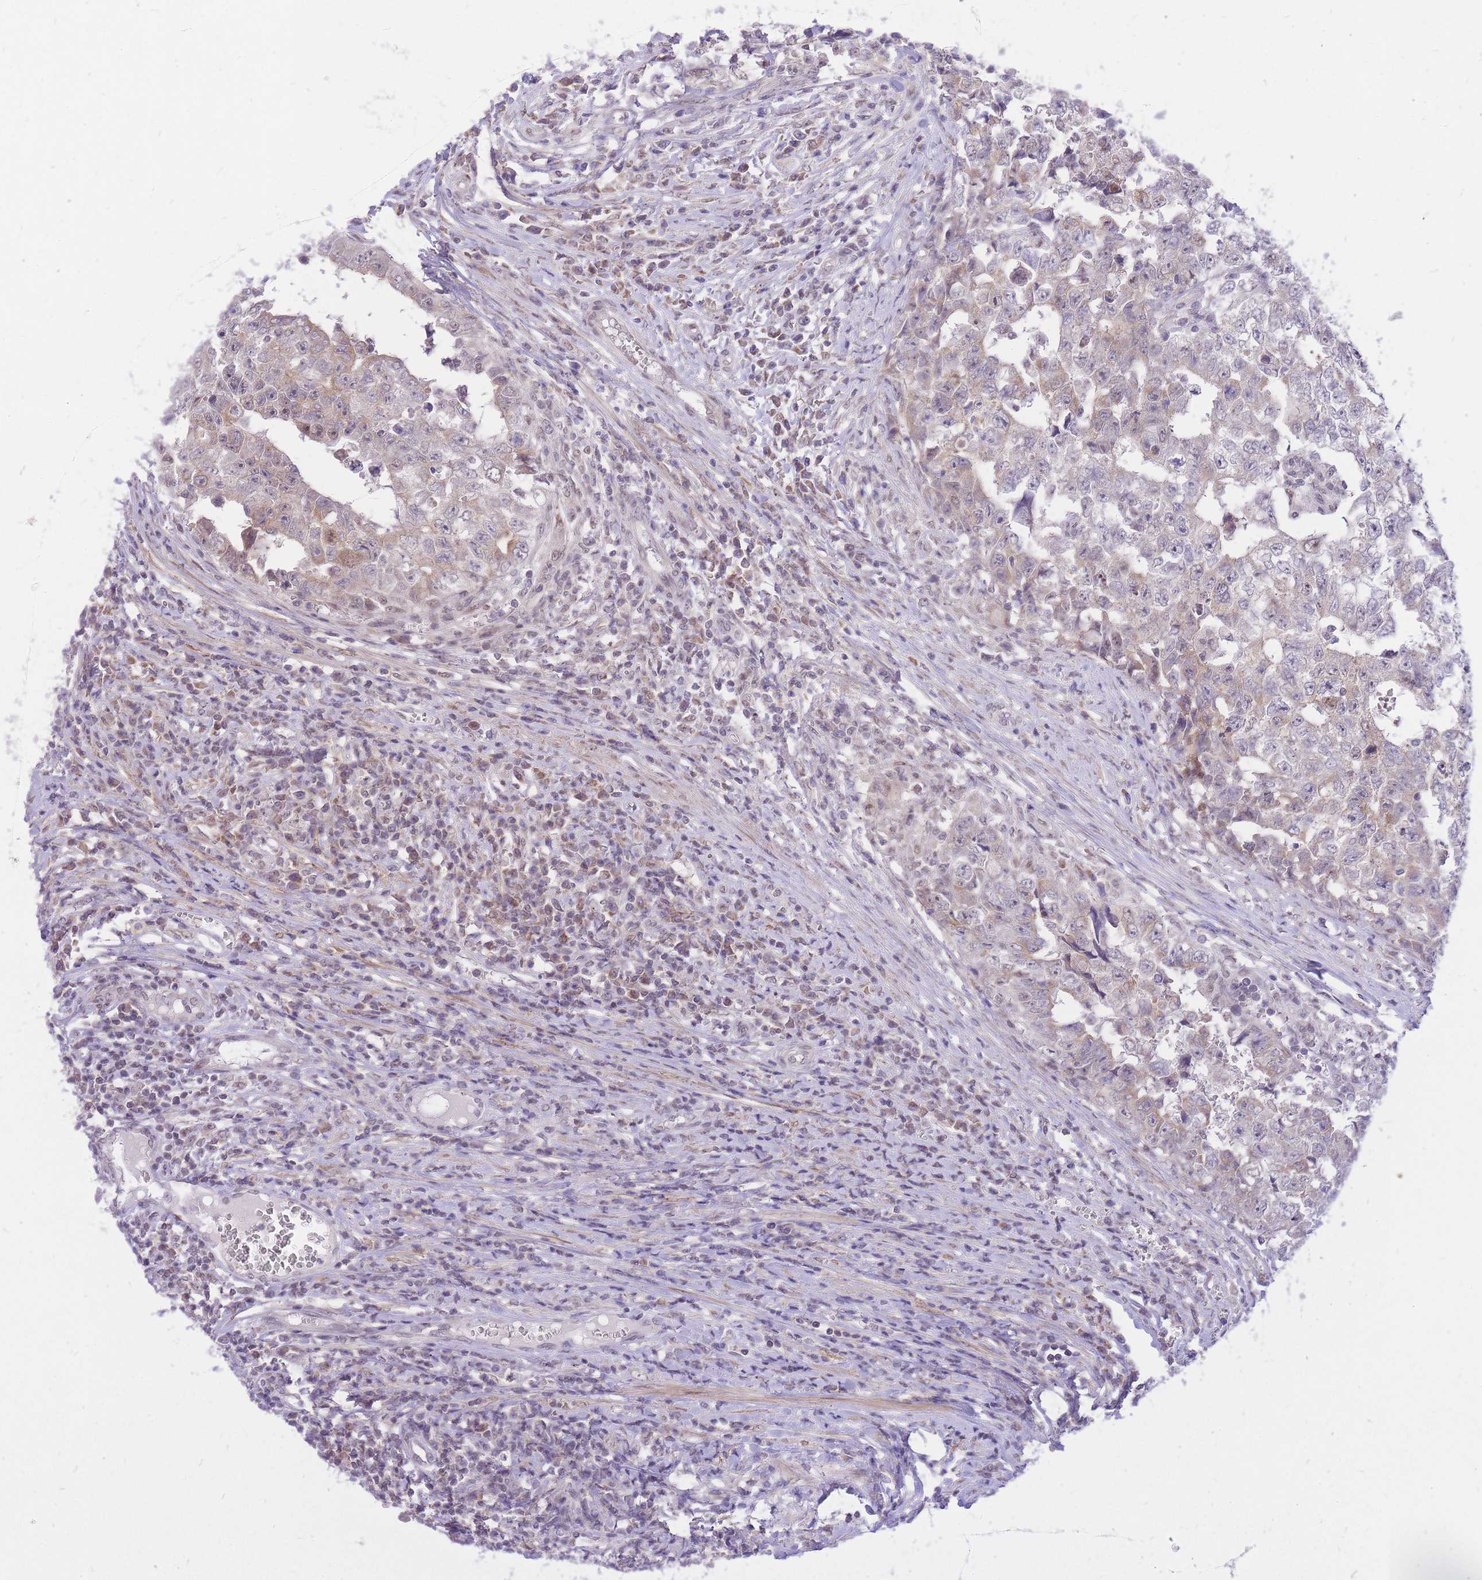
{"staining": {"intensity": "weak", "quantity": "<25%", "location": "cytoplasmic/membranous"}, "tissue": "testis cancer", "cell_type": "Tumor cells", "image_type": "cancer", "snomed": [{"axis": "morphology", "description": "Carcinoma, Embryonal, NOS"}, {"axis": "topography", "description": "Testis"}], "caption": "The photomicrograph demonstrates no staining of tumor cells in testis cancer.", "gene": "MINDY2", "patient": {"sex": "male", "age": 25}}